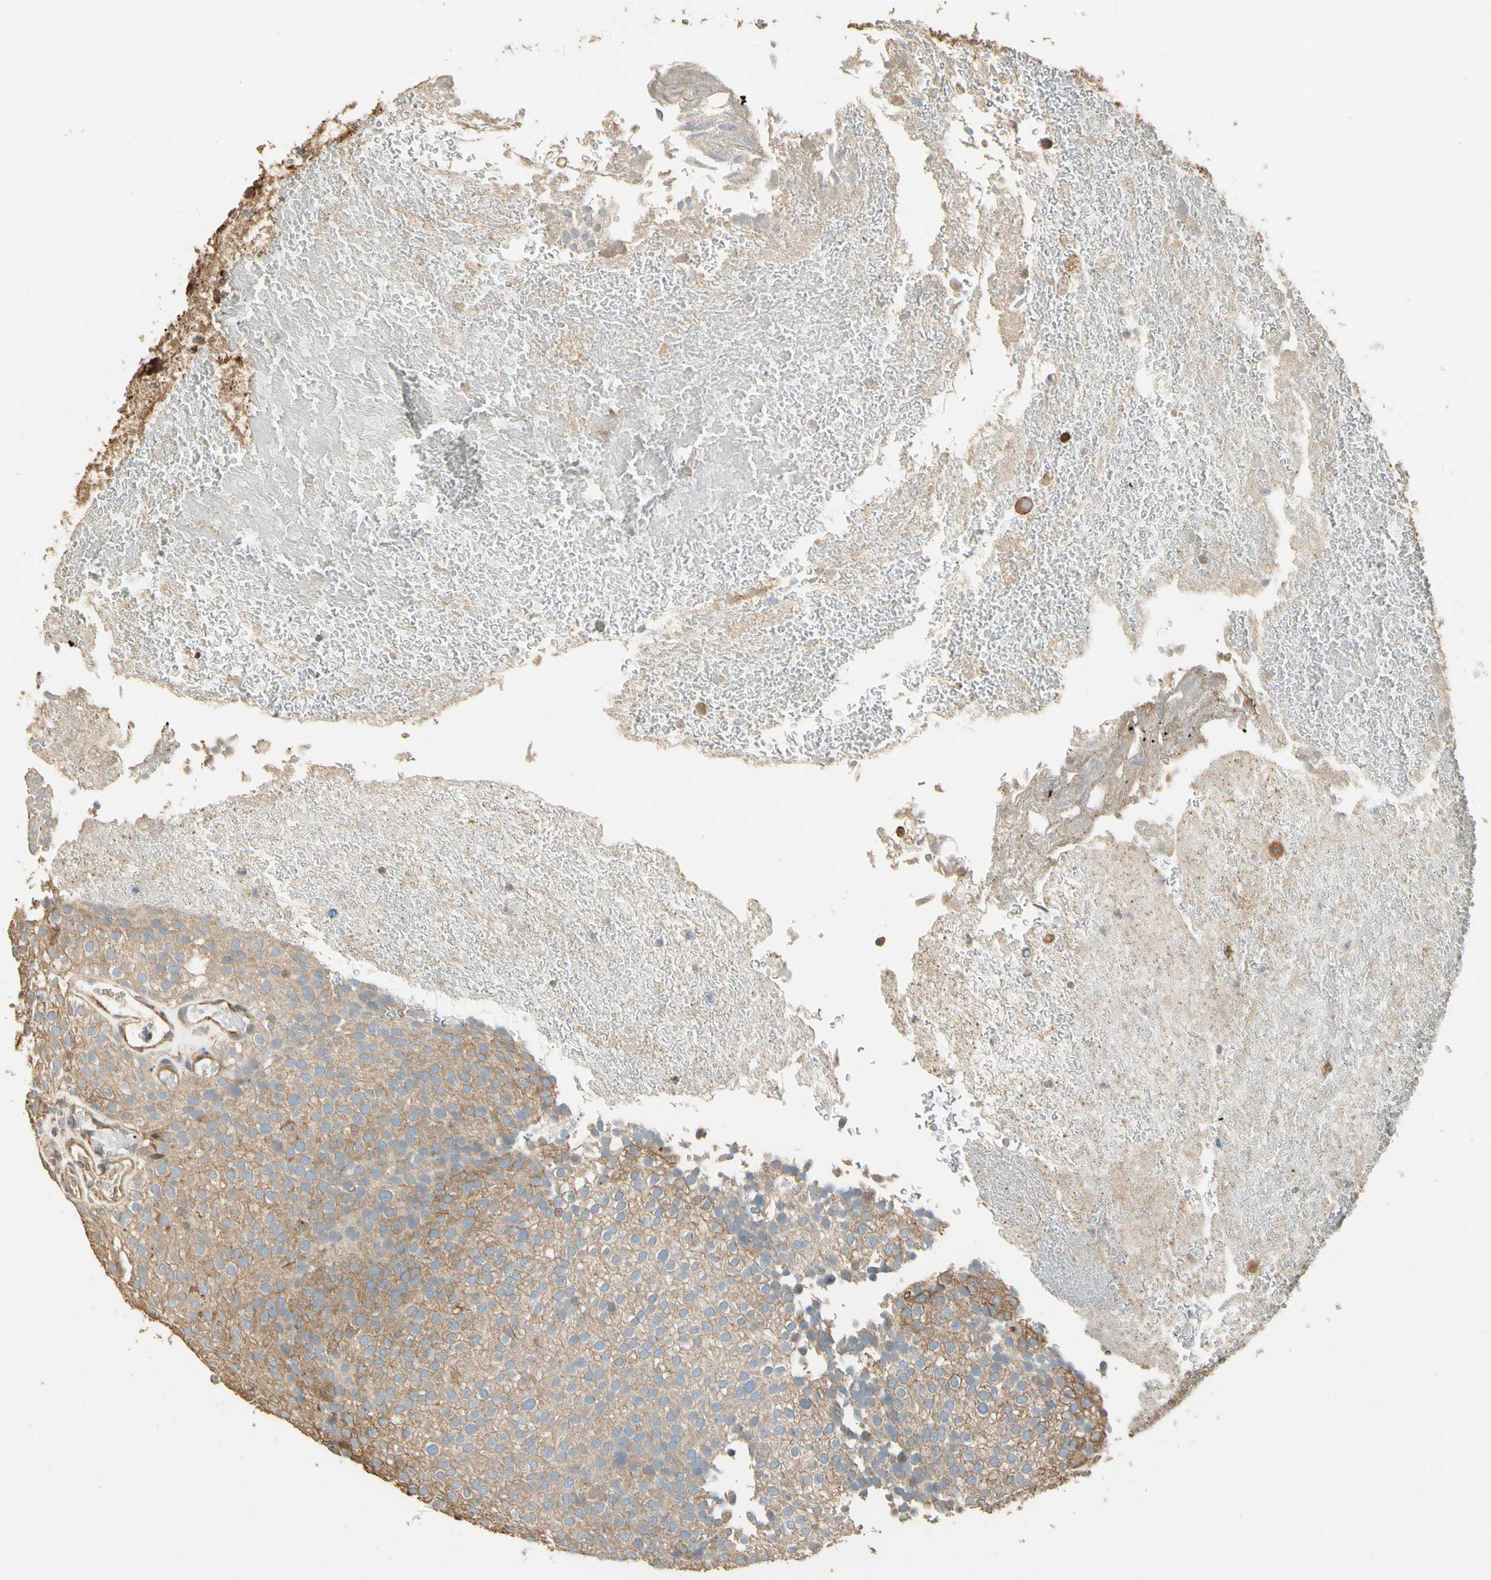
{"staining": {"intensity": "weak", "quantity": ">75%", "location": "cytoplasmic/membranous"}, "tissue": "urothelial cancer", "cell_type": "Tumor cells", "image_type": "cancer", "snomed": [{"axis": "morphology", "description": "Urothelial carcinoma, Low grade"}, {"axis": "topography", "description": "Urinary bladder"}], "caption": "Human low-grade urothelial carcinoma stained for a protein (brown) reveals weak cytoplasmic/membranous positive staining in approximately >75% of tumor cells.", "gene": "CDH6", "patient": {"sex": "male", "age": 78}}